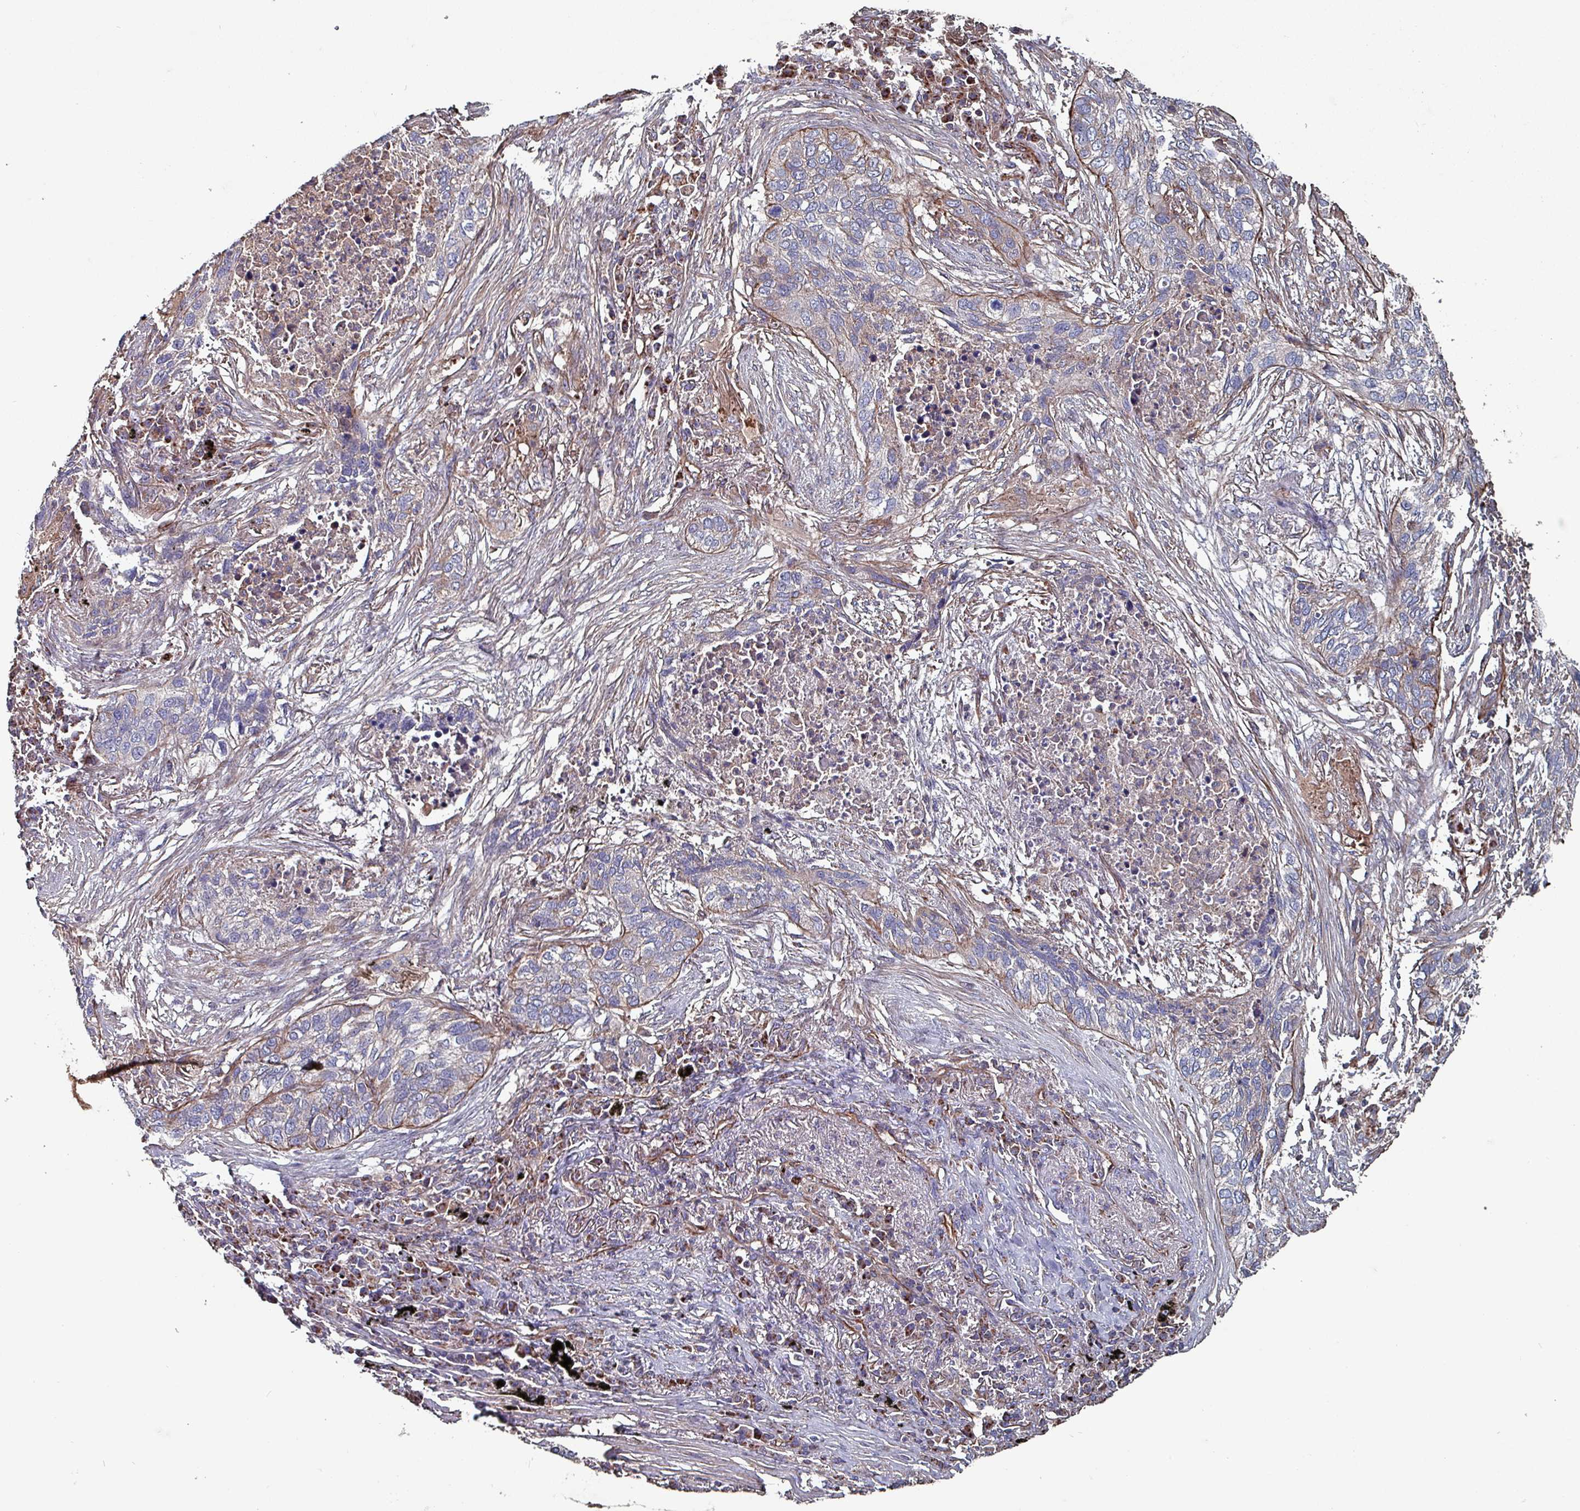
{"staining": {"intensity": "negative", "quantity": "none", "location": "none"}, "tissue": "lung cancer", "cell_type": "Tumor cells", "image_type": "cancer", "snomed": [{"axis": "morphology", "description": "Squamous cell carcinoma, NOS"}, {"axis": "topography", "description": "Lung"}], "caption": "IHC micrograph of neoplastic tissue: lung cancer stained with DAB displays no significant protein positivity in tumor cells.", "gene": "ANO10", "patient": {"sex": "female", "age": 63}}